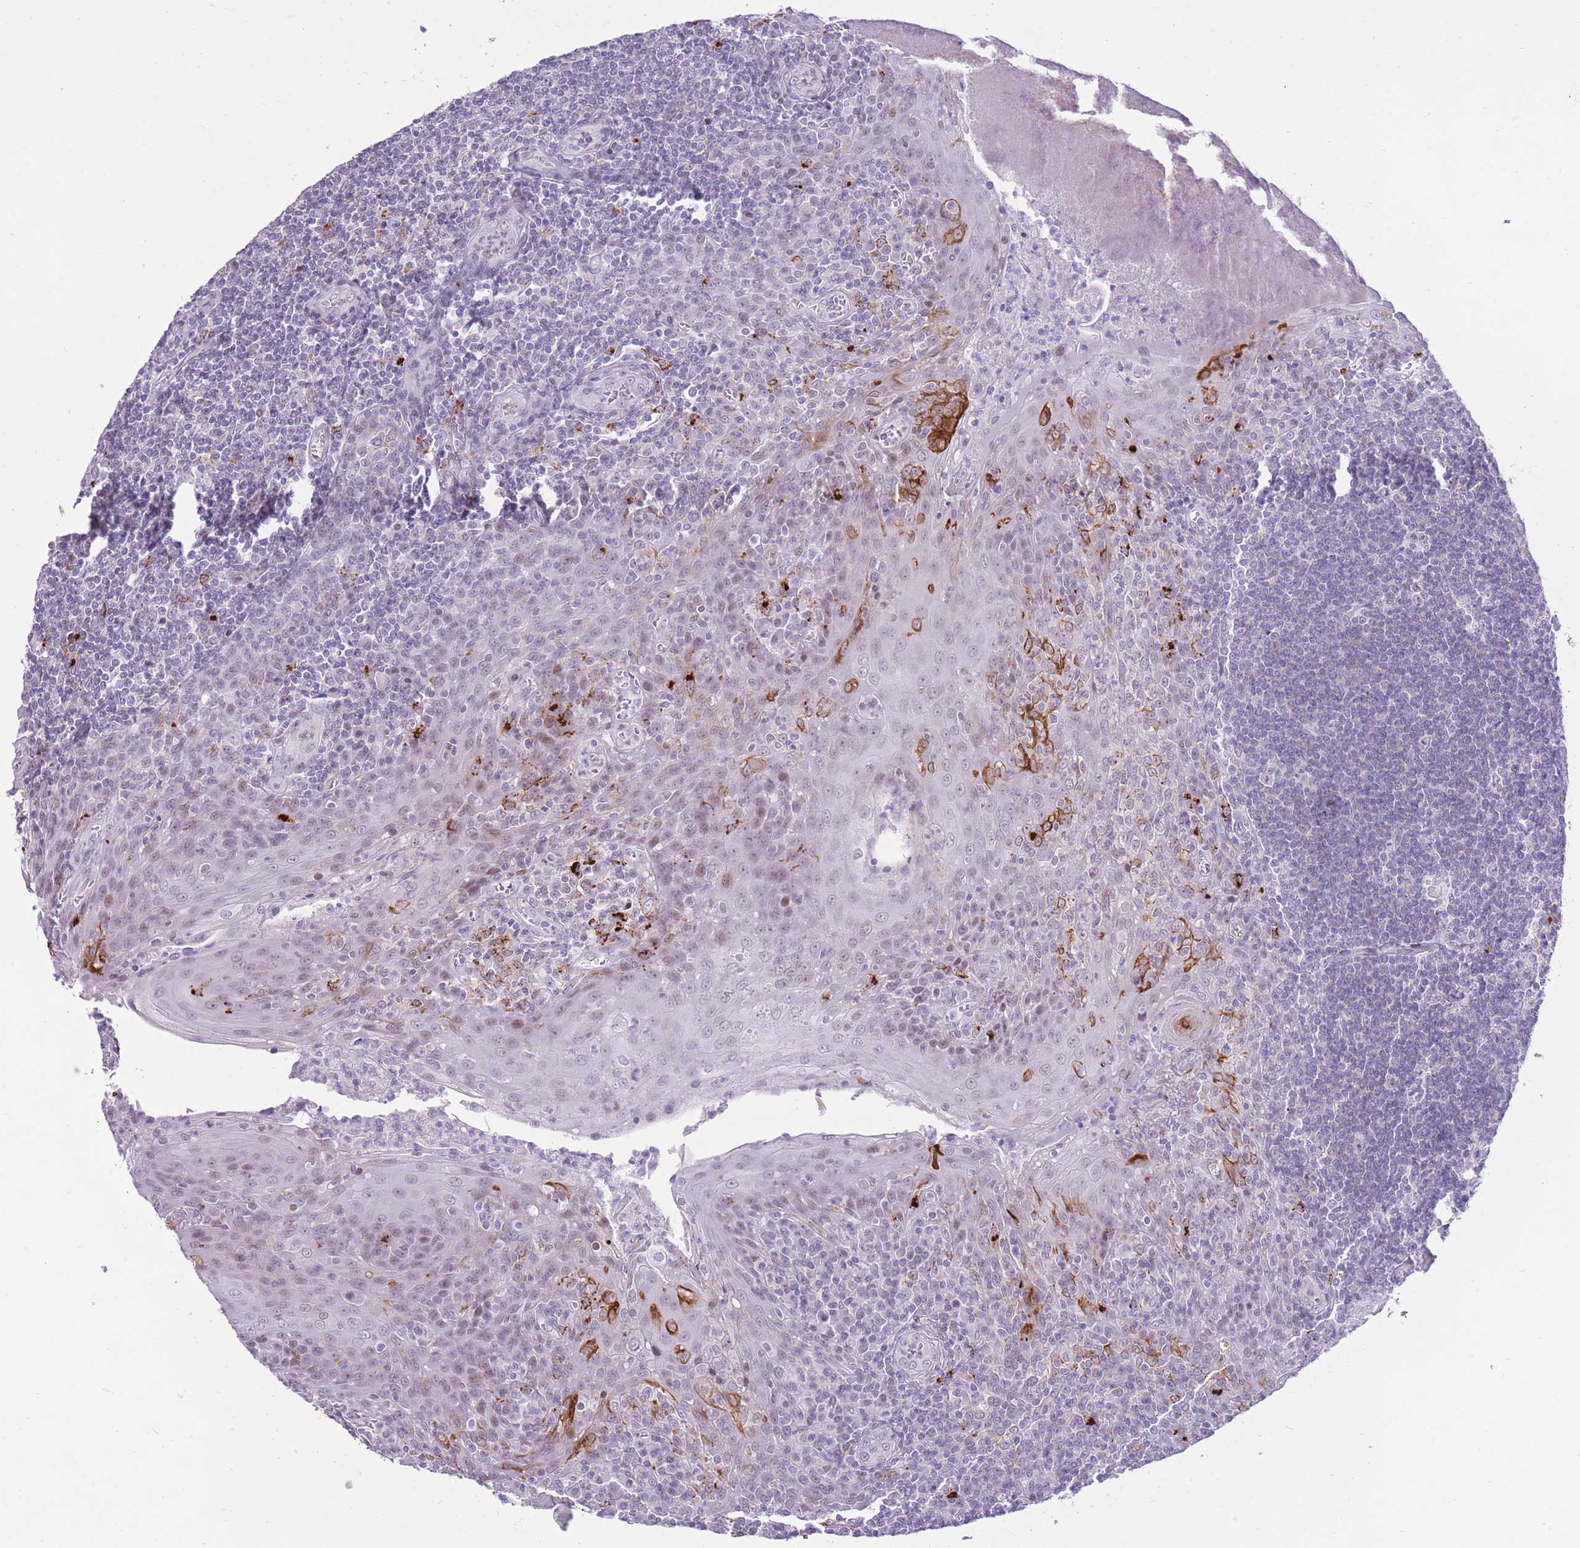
{"staining": {"intensity": "negative", "quantity": "none", "location": "none"}, "tissue": "tonsil", "cell_type": "Germinal center cells", "image_type": "normal", "snomed": [{"axis": "morphology", "description": "Normal tissue, NOS"}, {"axis": "topography", "description": "Tonsil"}], "caption": "IHC histopathology image of benign human tonsil stained for a protein (brown), which reveals no expression in germinal center cells.", "gene": "MEIS3", "patient": {"sex": "male", "age": 27}}